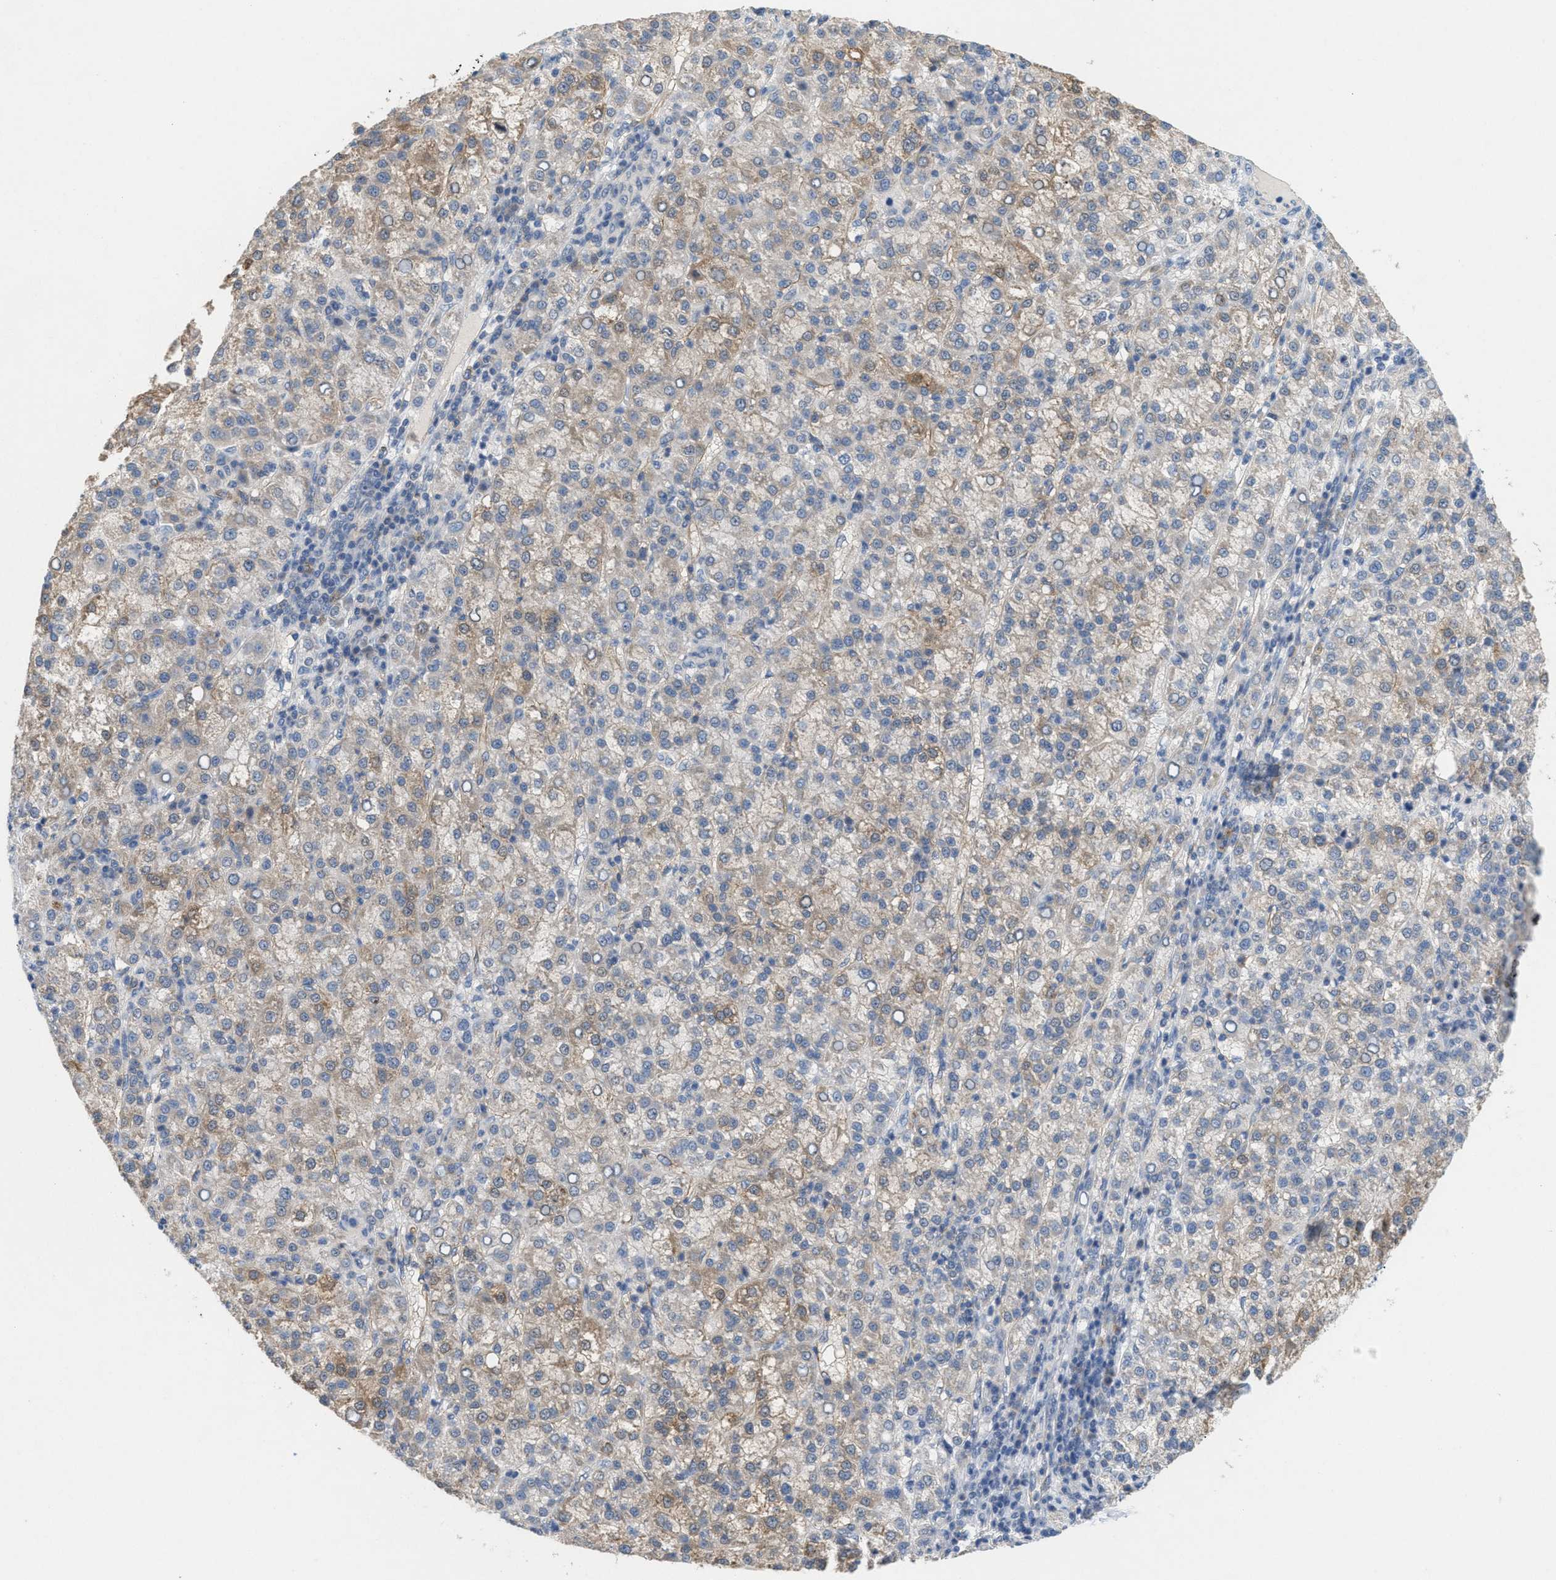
{"staining": {"intensity": "moderate", "quantity": "25%-75%", "location": "cytoplasmic/membranous"}, "tissue": "liver cancer", "cell_type": "Tumor cells", "image_type": "cancer", "snomed": [{"axis": "morphology", "description": "Carcinoma, Hepatocellular, NOS"}, {"axis": "topography", "description": "Liver"}], "caption": "Brown immunohistochemical staining in human liver cancer shows moderate cytoplasmic/membranous positivity in approximately 25%-75% of tumor cells. (IHC, brightfield microscopy, high magnification).", "gene": "UBAP2", "patient": {"sex": "female", "age": 58}}